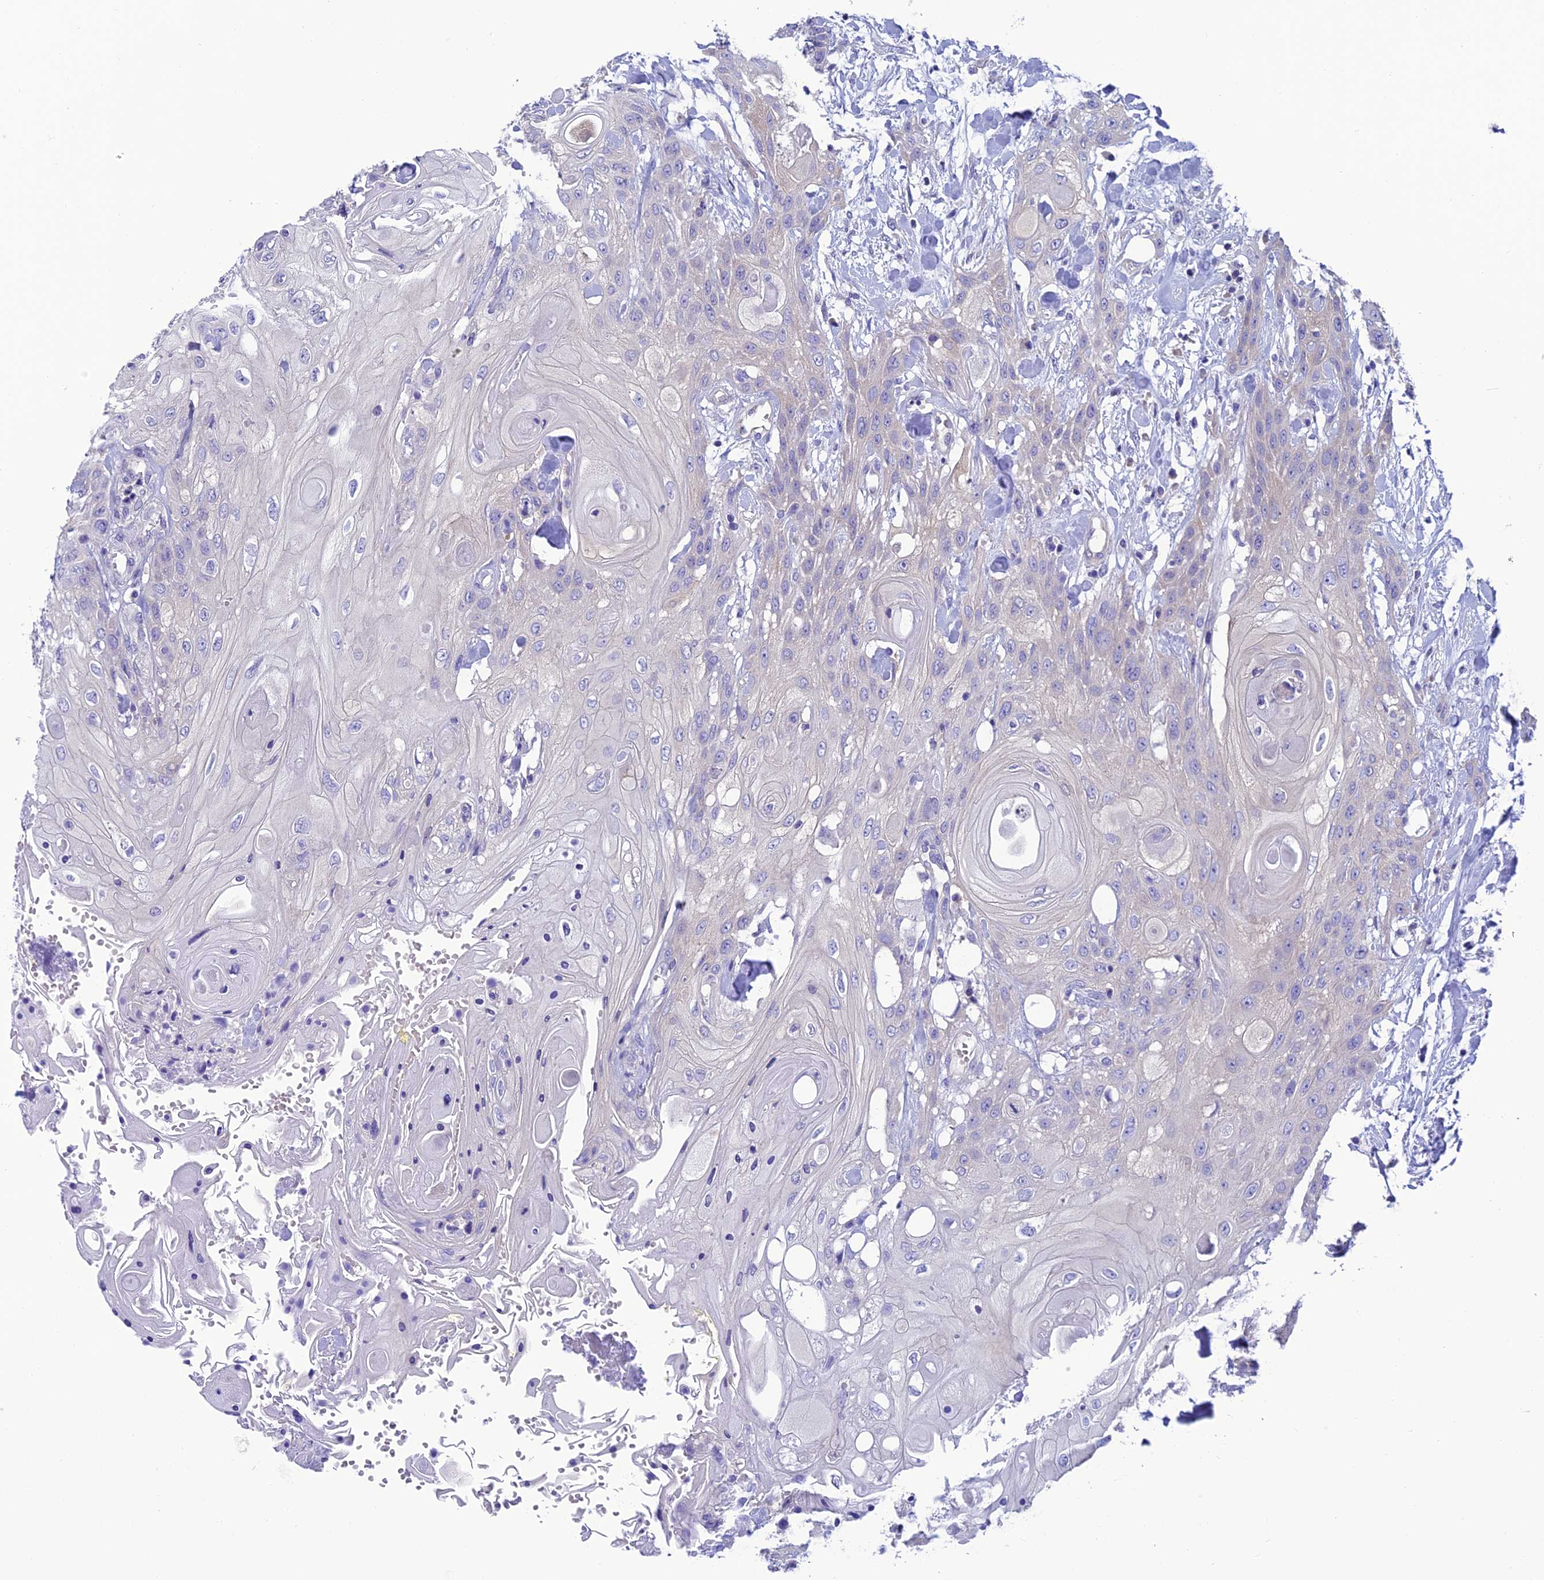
{"staining": {"intensity": "negative", "quantity": "none", "location": "none"}, "tissue": "head and neck cancer", "cell_type": "Tumor cells", "image_type": "cancer", "snomed": [{"axis": "morphology", "description": "Squamous cell carcinoma, NOS"}, {"axis": "topography", "description": "Head-Neck"}], "caption": "The immunohistochemistry image has no significant staining in tumor cells of head and neck squamous cell carcinoma tissue.", "gene": "PPFIA3", "patient": {"sex": "female", "age": 43}}